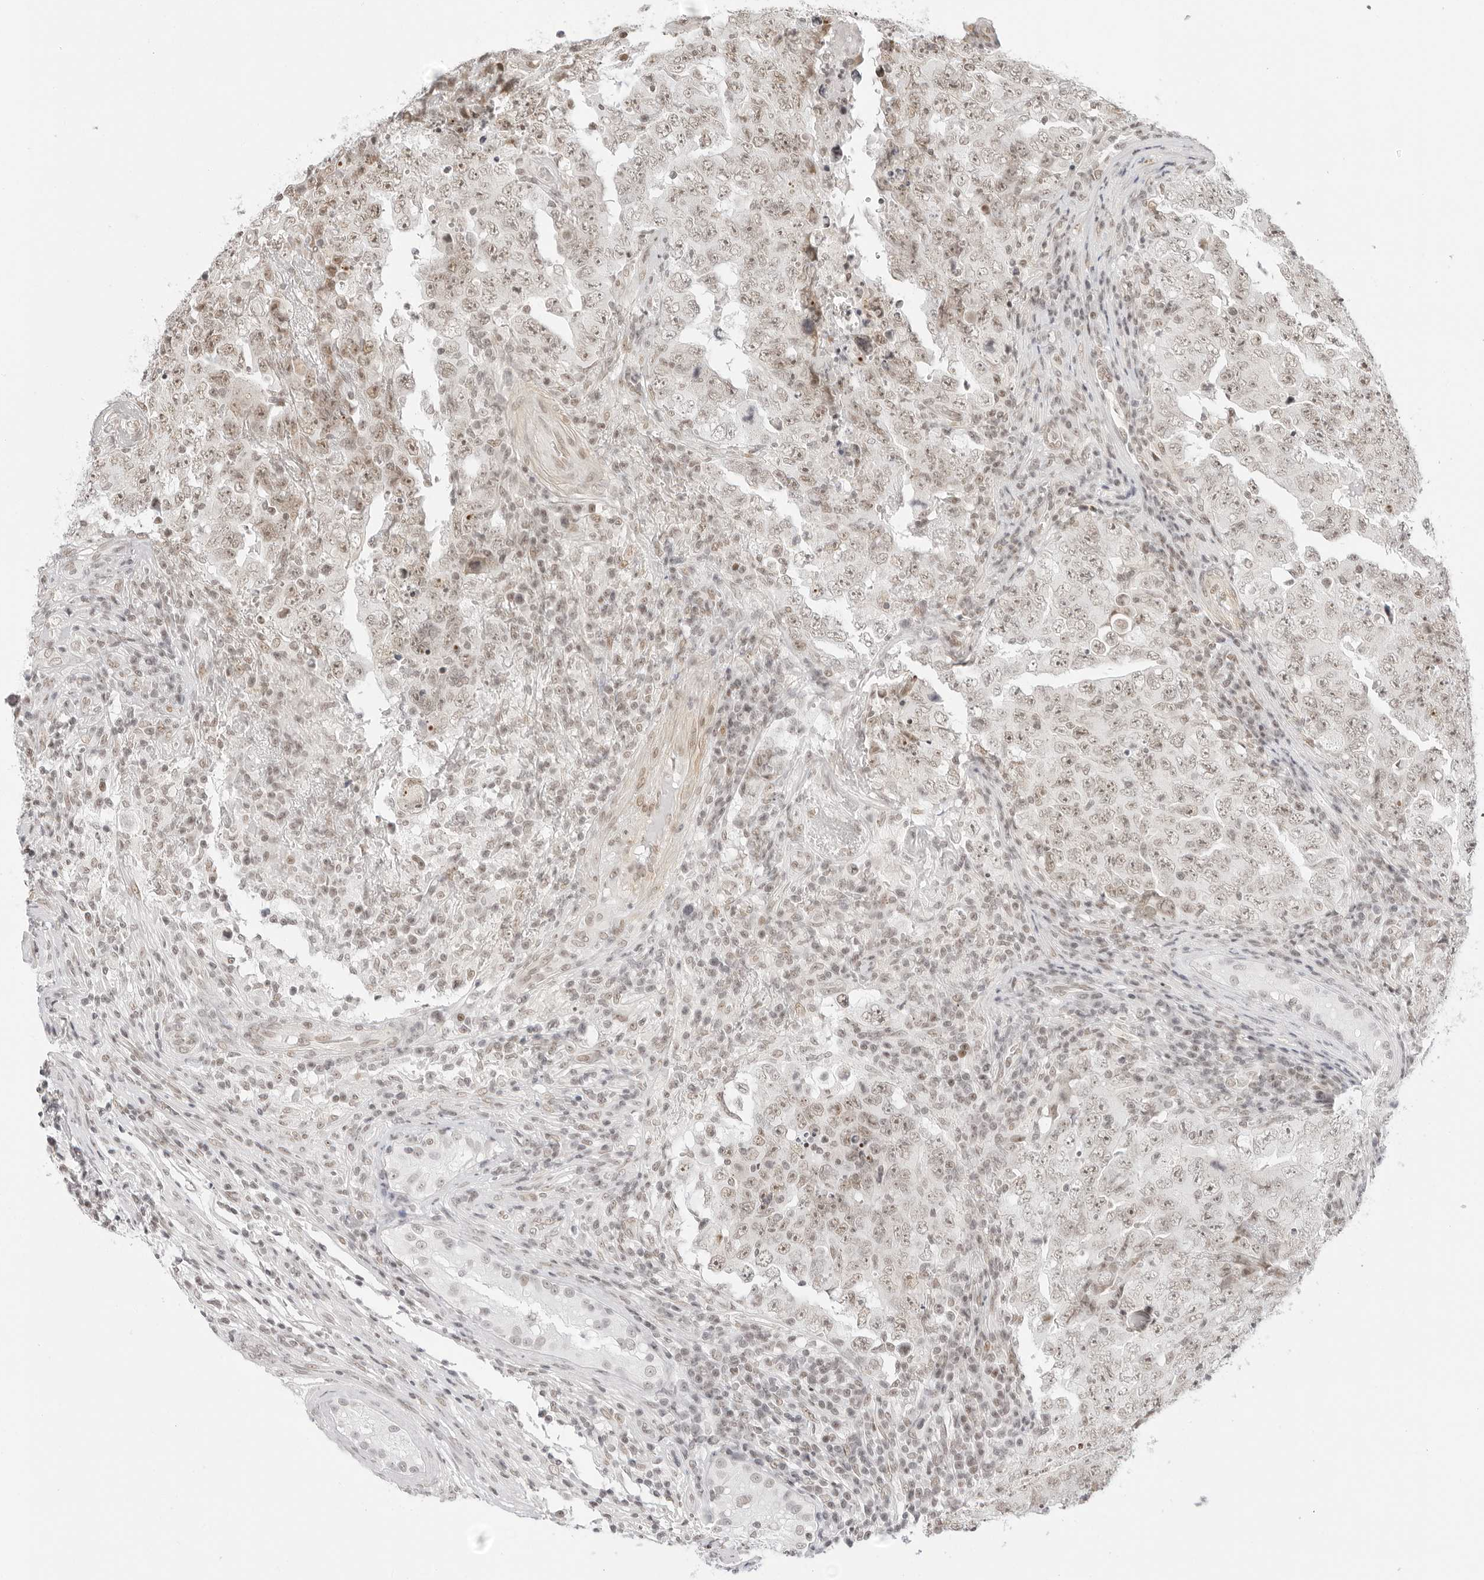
{"staining": {"intensity": "weak", "quantity": "25%-75%", "location": "nuclear"}, "tissue": "testis cancer", "cell_type": "Tumor cells", "image_type": "cancer", "snomed": [{"axis": "morphology", "description": "Carcinoma, Embryonal, NOS"}, {"axis": "topography", "description": "Testis"}], "caption": "Immunohistochemistry (IHC) photomicrograph of neoplastic tissue: testis embryonal carcinoma stained using immunohistochemistry (IHC) shows low levels of weak protein expression localized specifically in the nuclear of tumor cells, appearing as a nuclear brown color.", "gene": "TCIM", "patient": {"sex": "male", "age": 26}}